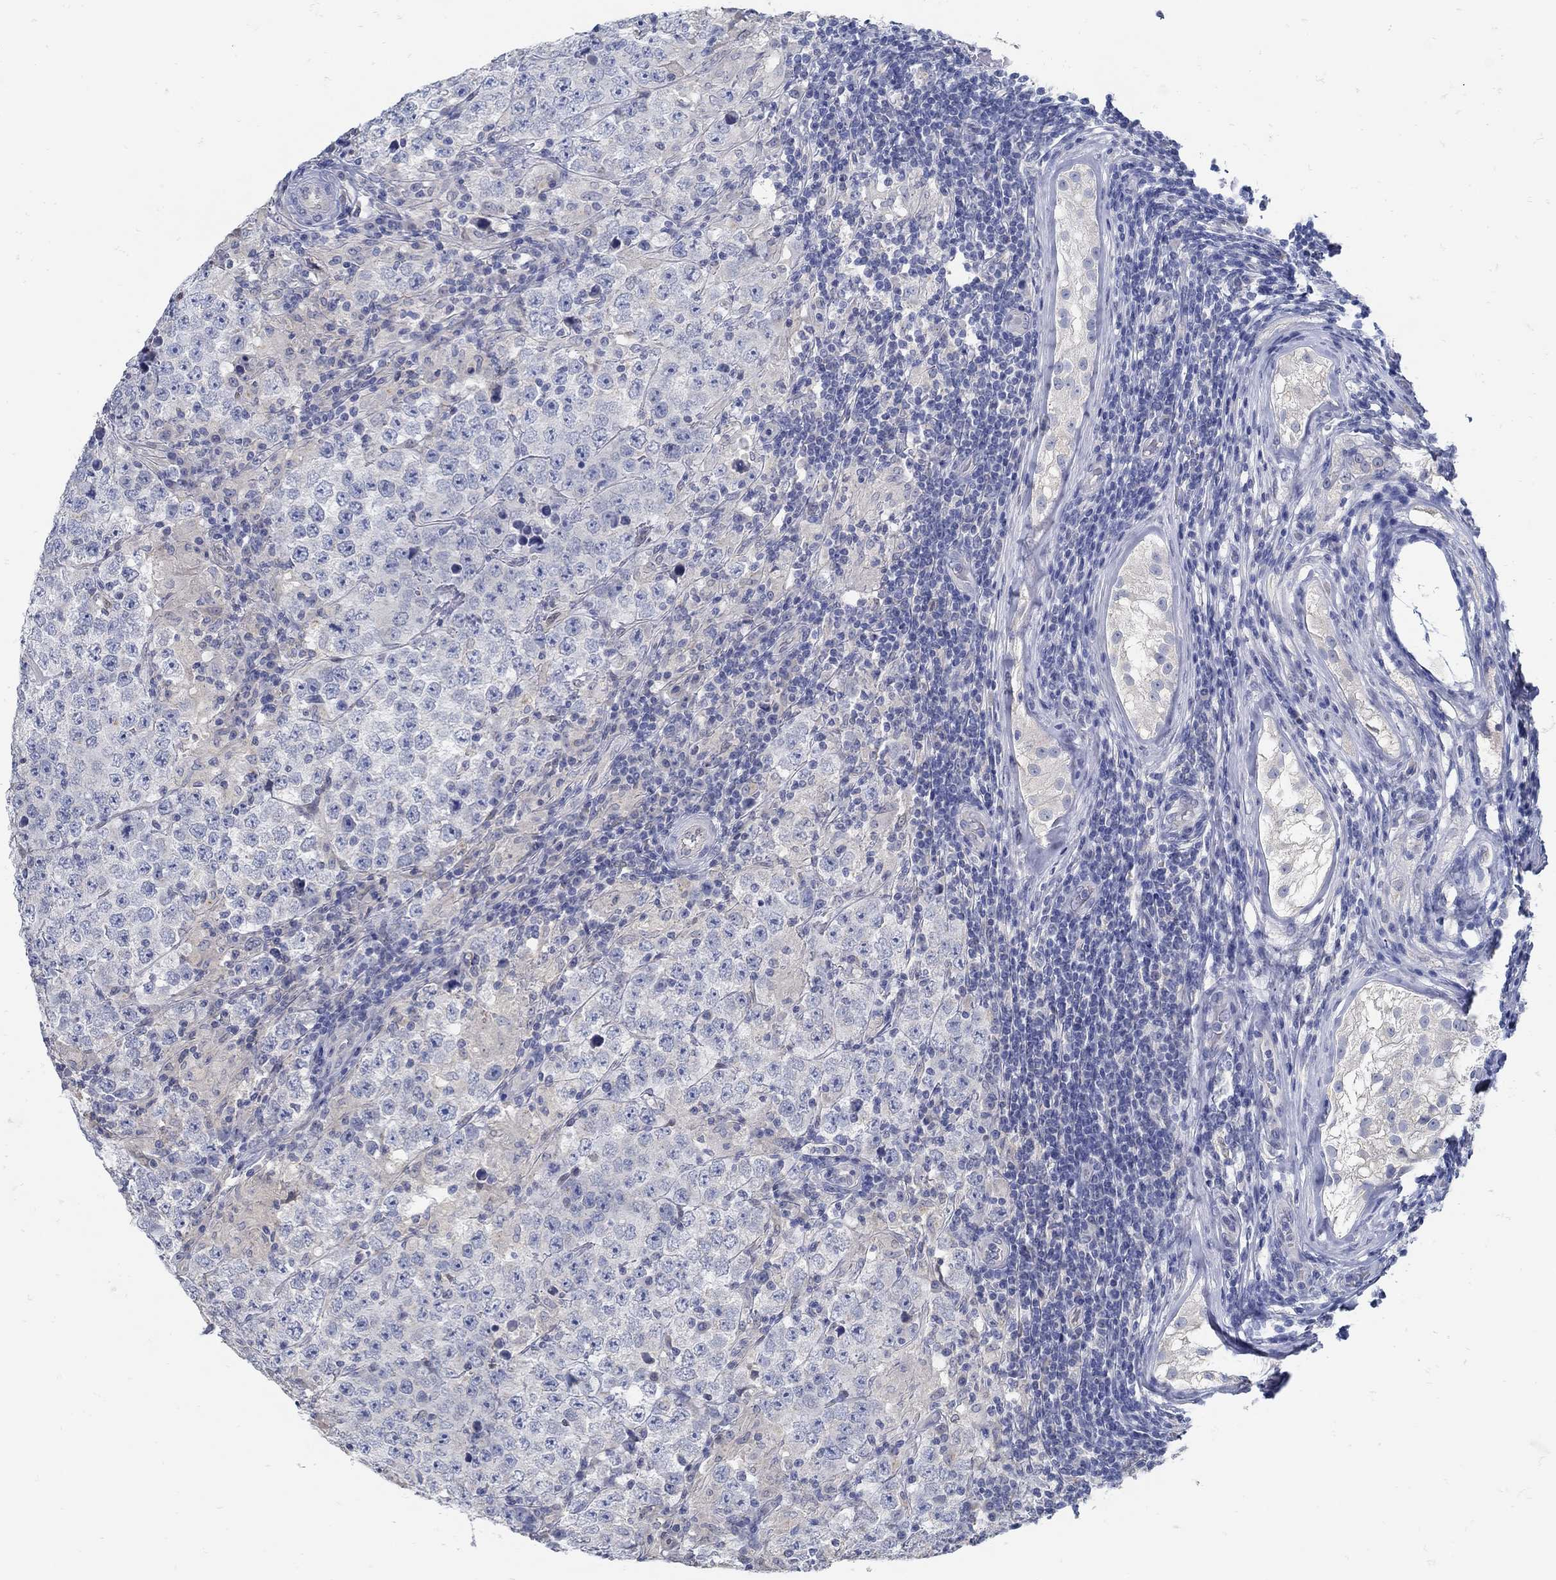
{"staining": {"intensity": "negative", "quantity": "none", "location": "none"}, "tissue": "testis cancer", "cell_type": "Tumor cells", "image_type": "cancer", "snomed": [{"axis": "morphology", "description": "Seminoma, NOS"}, {"axis": "morphology", "description": "Carcinoma, Embryonal, NOS"}, {"axis": "topography", "description": "Testis"}], "caption": "Micrograph shows no significant protein staining in tumor cells of embryonal carcinoma (testis).", "gene": "ZFAND4", "patient": {"sex": "male", "age": 41}}